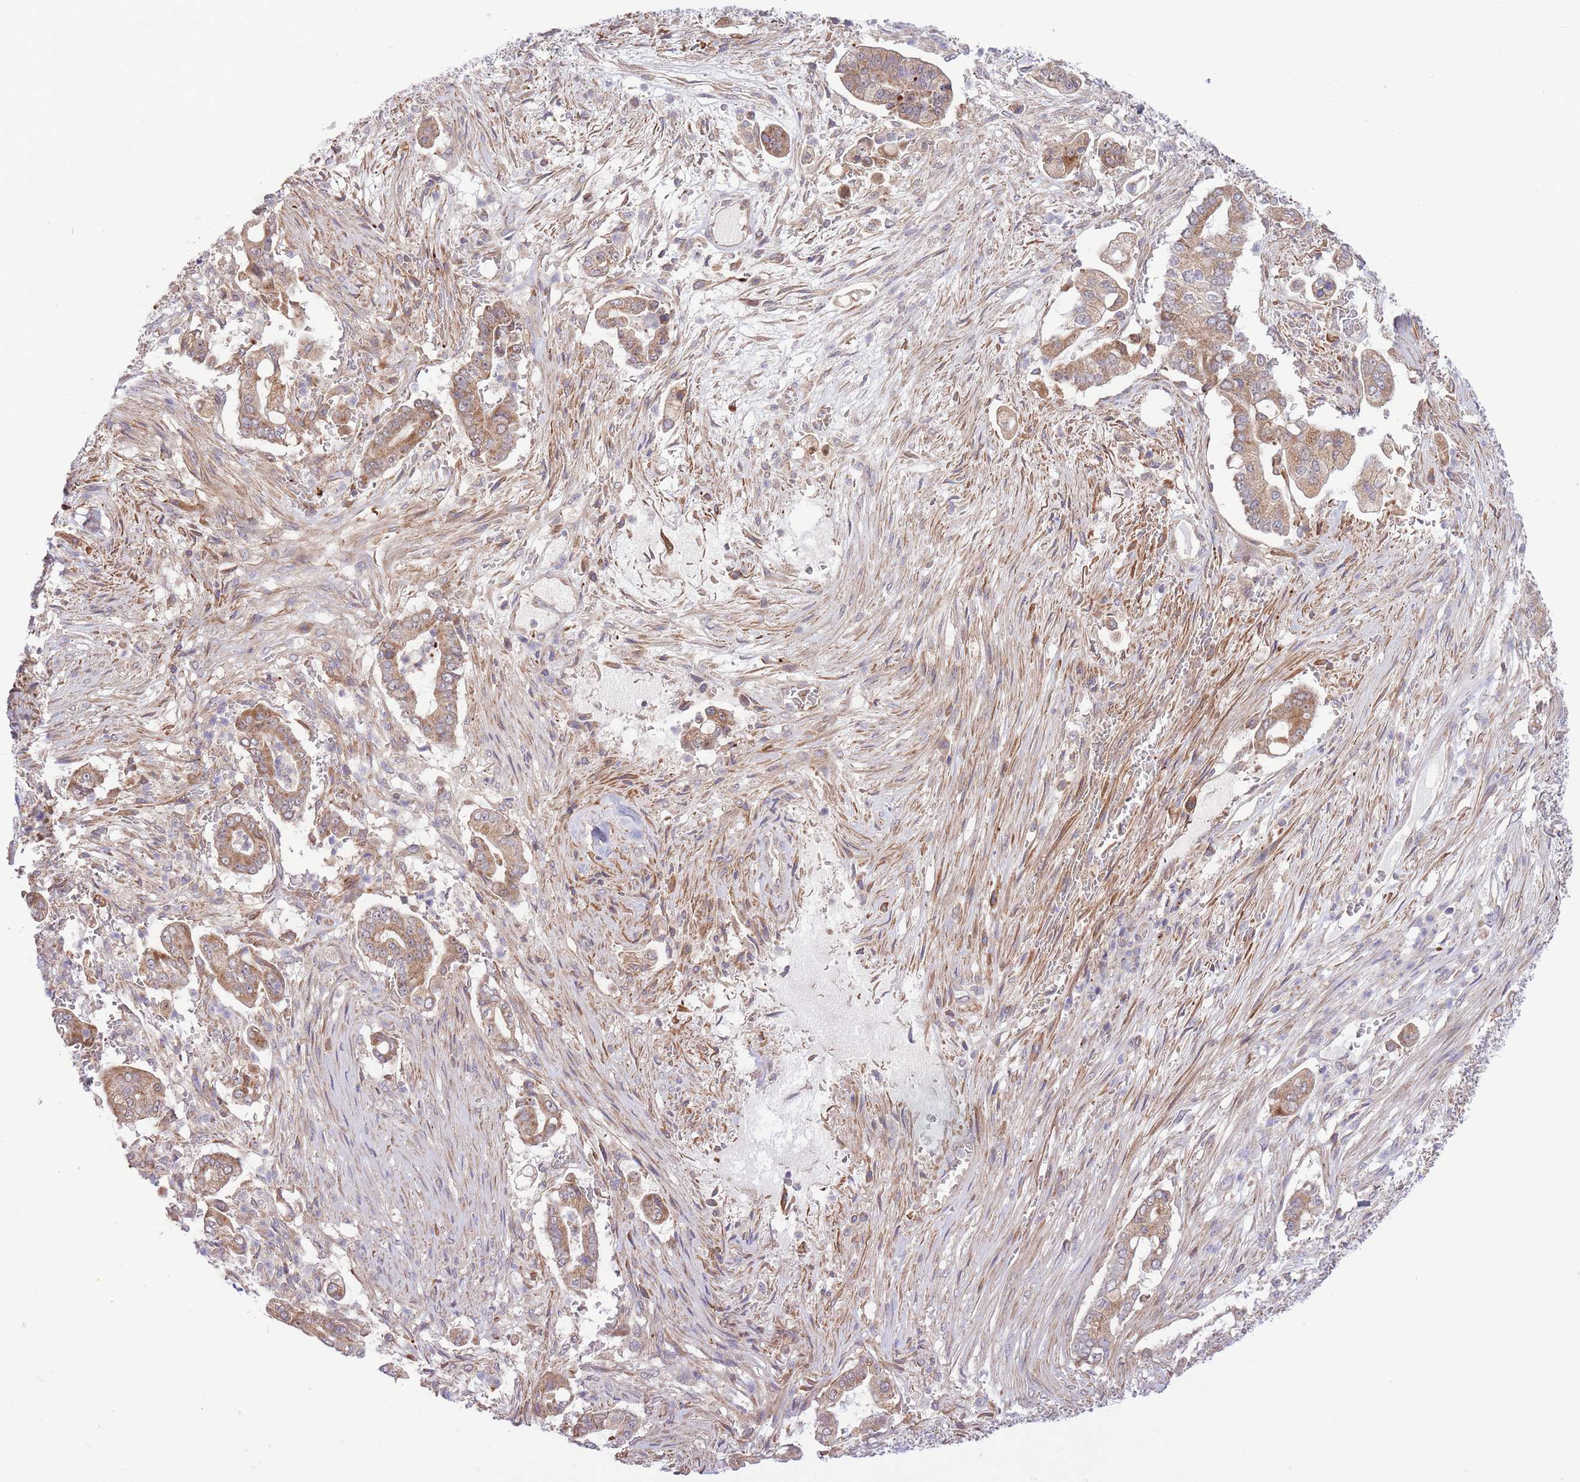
{"staining": {"intensity": "moderate", "quantity": ">75%", "location": "cytoplasmic/membranous"}, "tissue": "pancreatic cancer", "cell_type": "Tumor cells", "image_type": "cancer", "snomed": [{"axis": "morphology", "description": "Adenocarcinoma, NOS"}, {"axis": "topography", "description": "Pancreas"}], "caption": "High-power microscopy captured an immunohistochemistry photomicrograph of pancreatic cancer (adenocarcinoma), revealing moderate cytoplasmic/membranous expression in approximately >75% of tumor cells. The protein is shown in brown color, while the nuclei are stained blue.", "gene": "ATP13A2", "patient": {"sex": "female", "age": 69}}